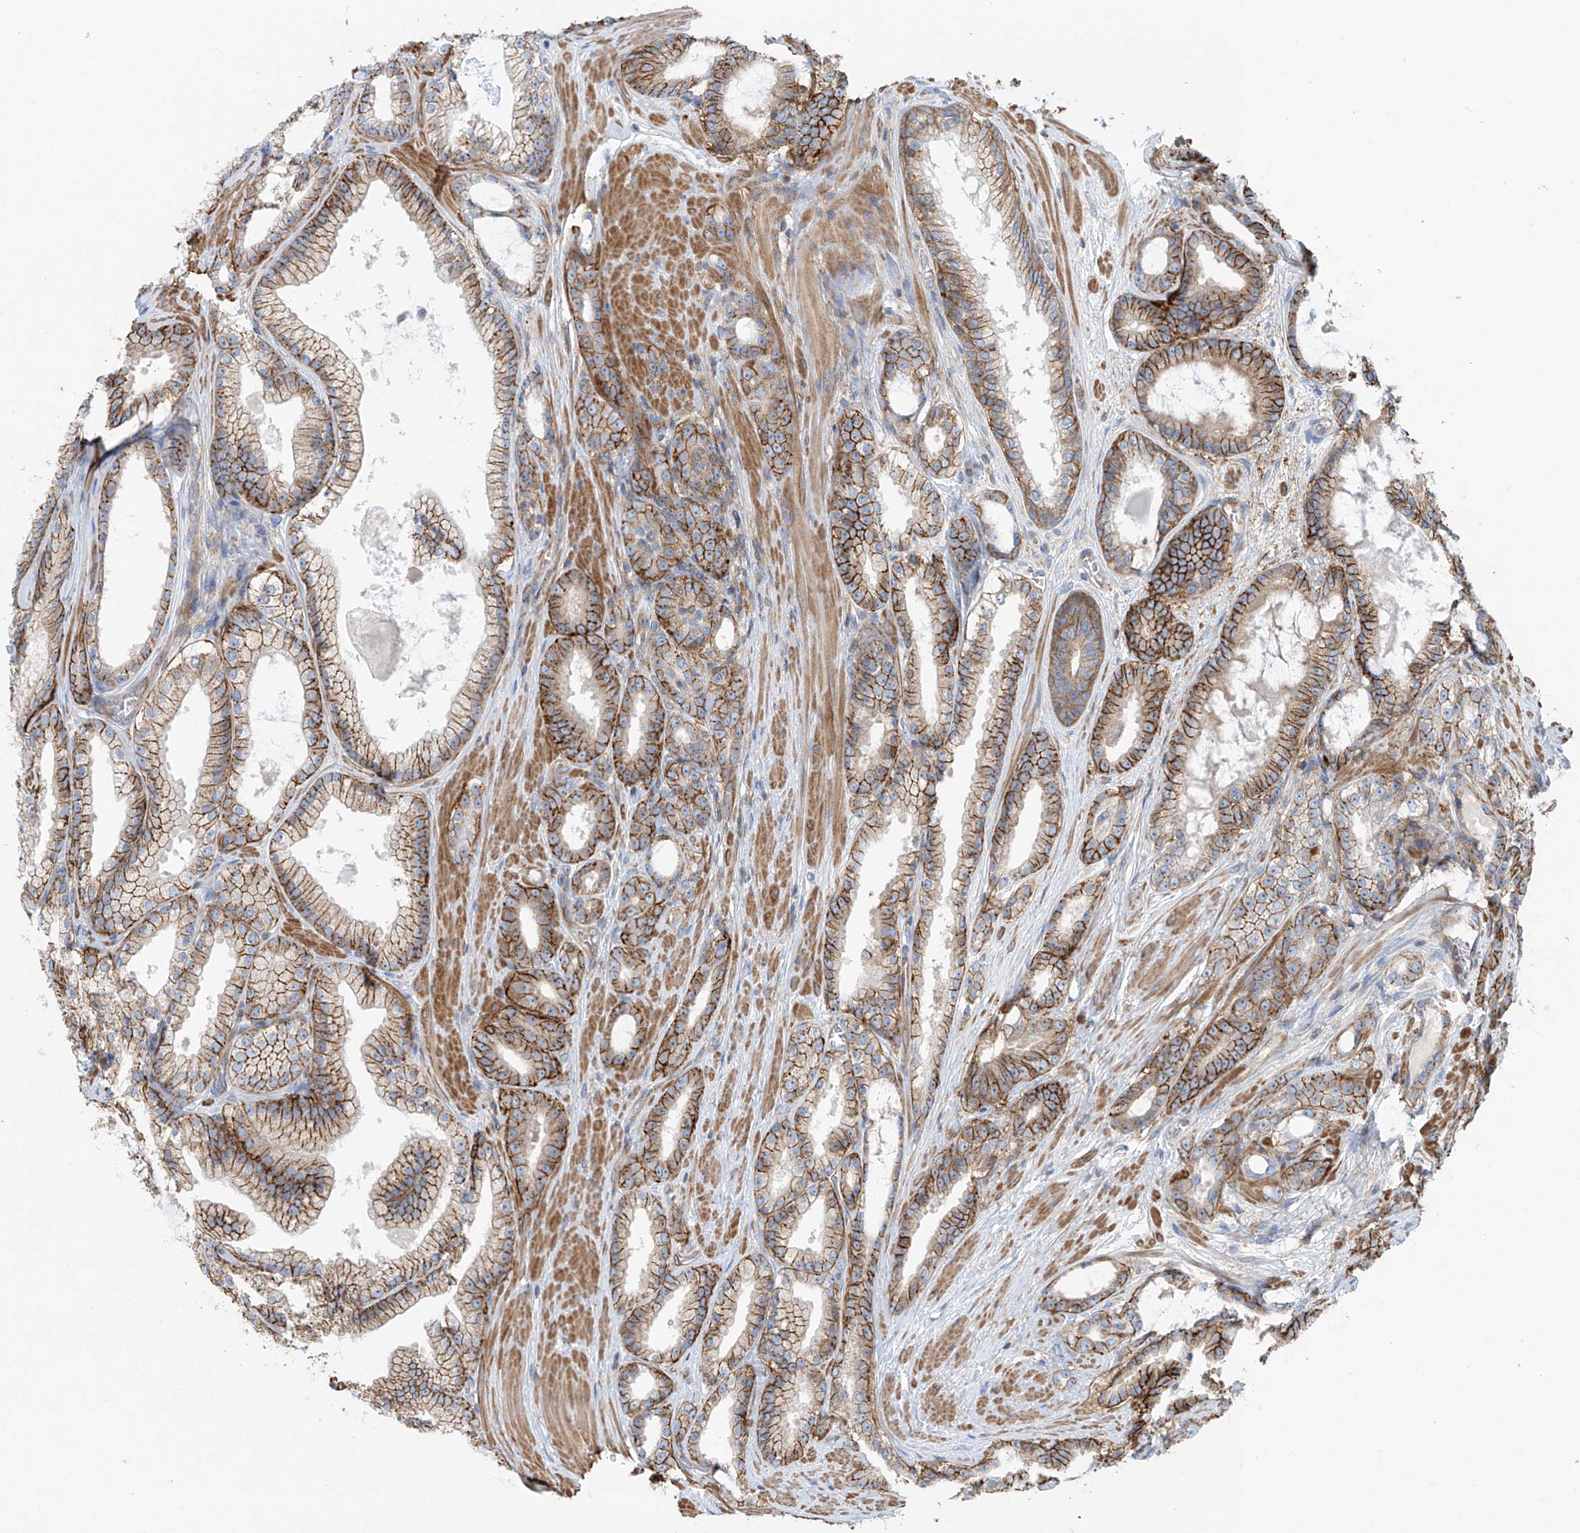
{"staining": {"intensity": "strong", "quantity": ">75%", "location": "cytoplasmic/membranous"}, "tissue": "prostate cancer", "cell_type": "Tumor cells", "image_type": "cancer", "snomed": [{"axis": "morphology", "description": "Adenocarcinoma, High grade"}, {"axis": "topography", "description": "Prostate"}], "caption": "DAB immunohistochemical staining of human high-grade adenocarcinoma (prostate) displays strong cytoplasmic/membranous protein positivity in about >75% of tumor cells.", "gene": "SLC1A5", "patient": {"sex": "male", "age": 60}}